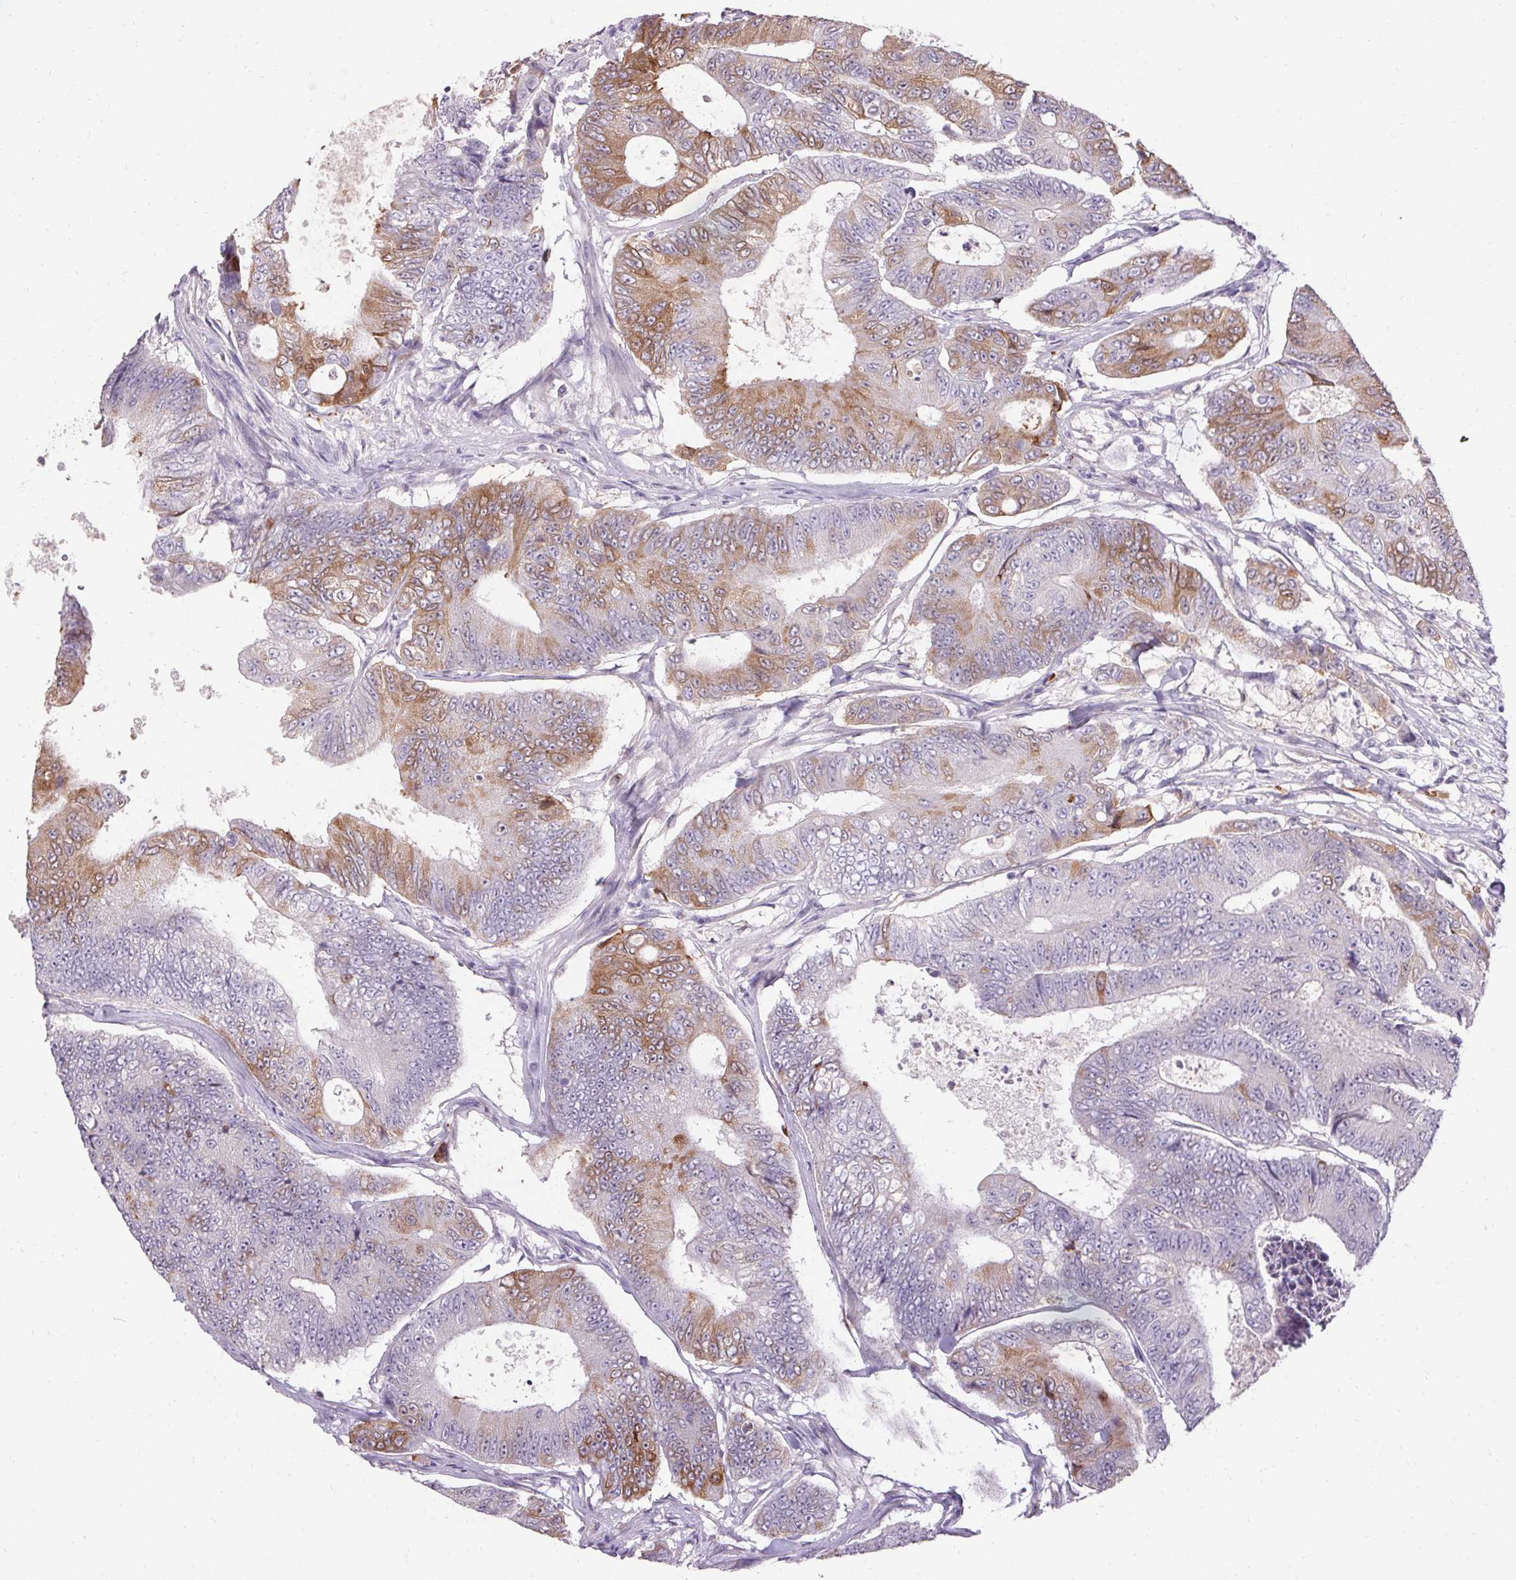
{"staining": {"intensity": "moderate", "quantity": "25%-75%", "location": "cytoplasmic/membranous"}, "tissue": "colorectal cancer", "cell_type": "Tumor cells", "image_type": "cancer", "snomed": [{"axis": "morphology", "description": "Adenocarcinoma, NOS"}, {"axis": "topography", "description": "Colon"}], "caption": "A brown stain labels moderate cytoplasmic/membranous positivity of a protein in adenocarcinoma (colorectal) tumor cells. The staining was performed using DAB to visualize the protein expression in brown, while the nuclei were stained in blue with hematoxylin (Magnification: 20x).", "gene": "HSD17B3", "patient": {"sex": "female", "age": 48}}